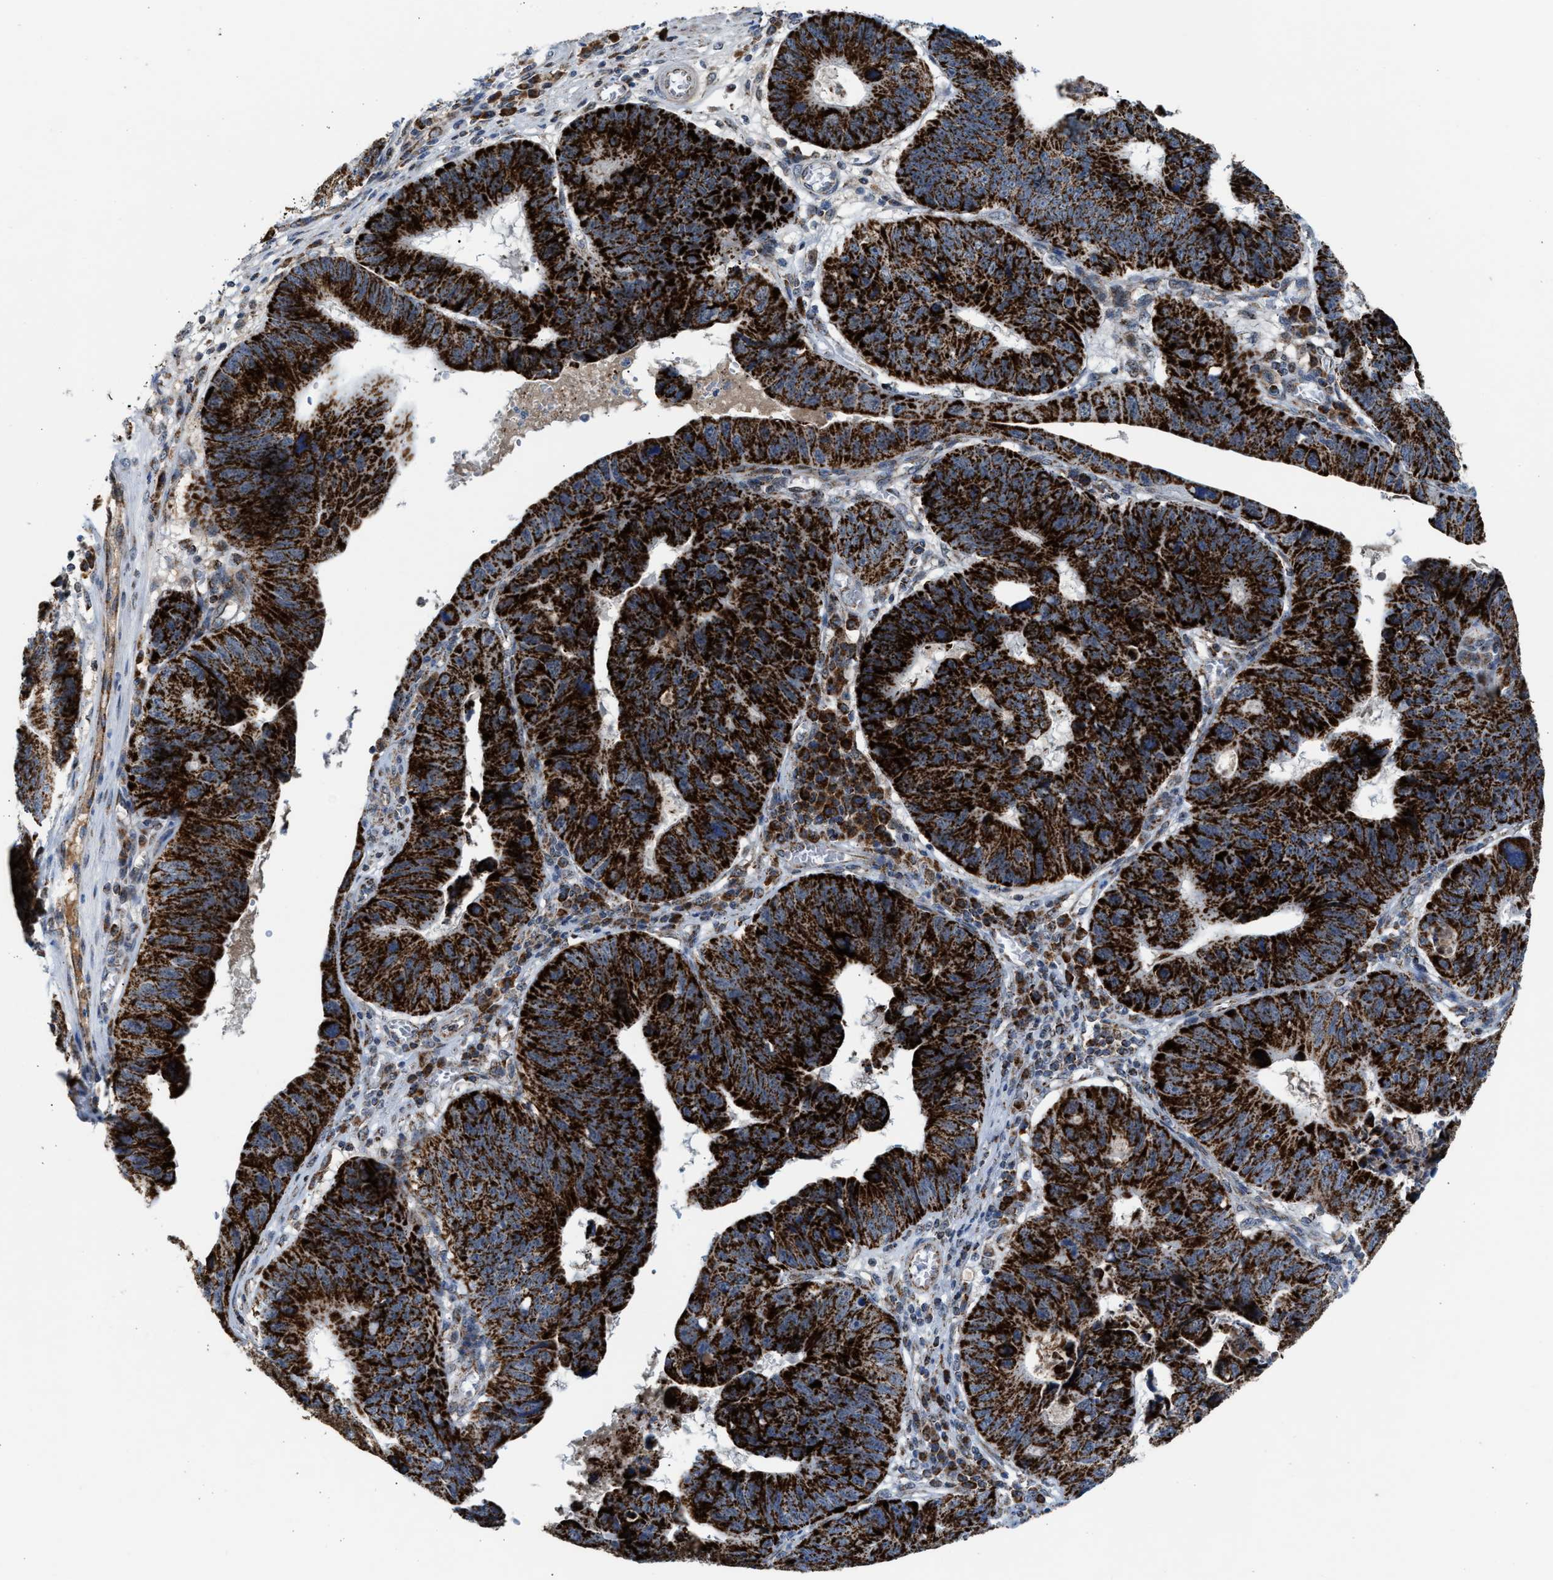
{"staining": {"intensity": "strong", "quantity": ">75%", "location": "cytoplasmic/membranous"}, "tissue": "stomach cancer", "cell_type": "Tumor cells", "image_type": "cancer", "snomed": [{"axis": "morphology", "description": "Adenocarcinoma, NOS"}, {"axis": "topography", "description": "Stomach"}], "caption": "Human stomach adenocarcinoma stained with a protein marker shows strong staining in tumor cells.", "gene": "PMPCA", "patient": {"sex": "male", "age": 59}}